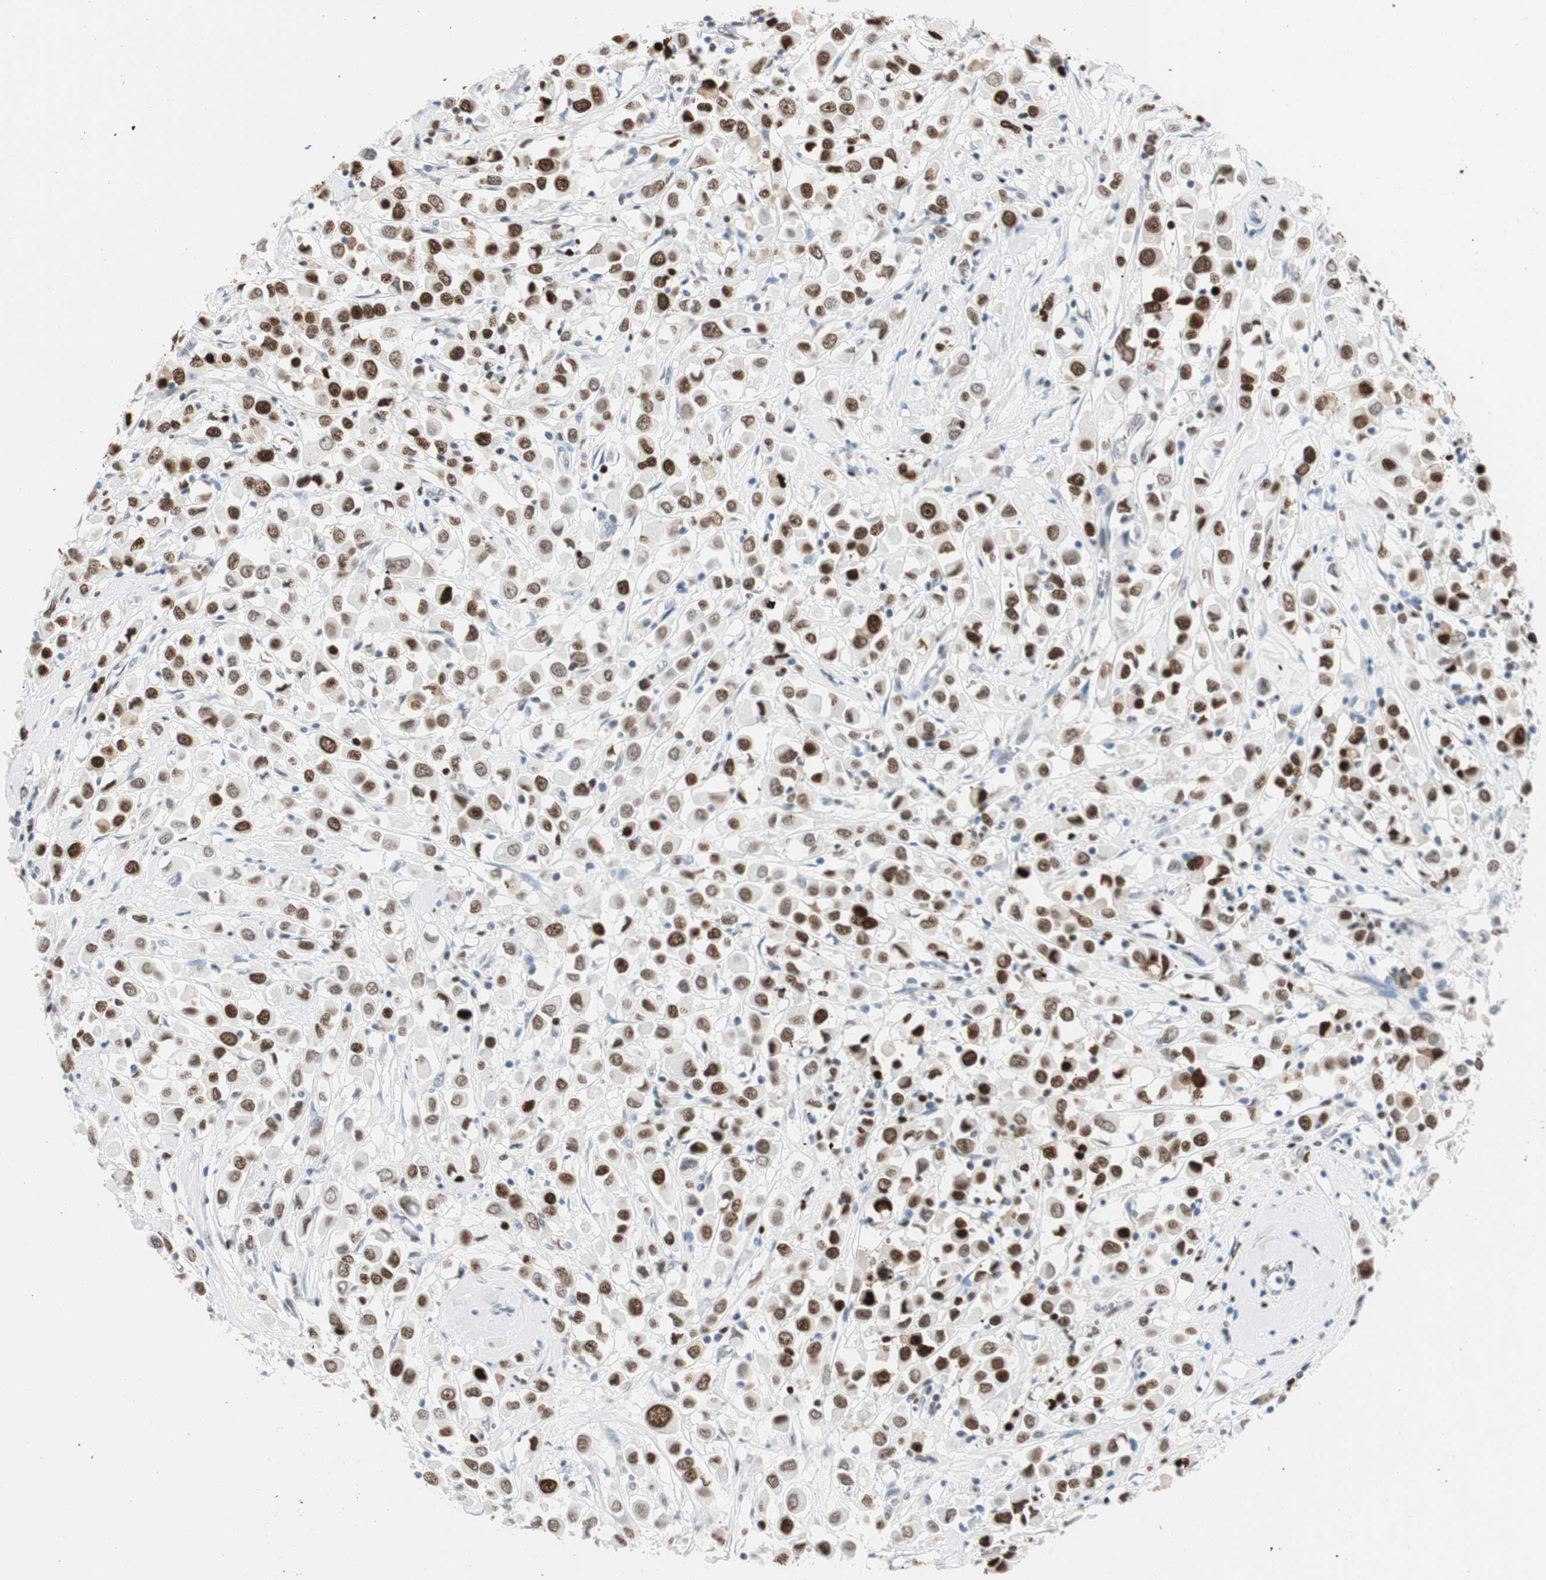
{"staining": {"intensity": "moderate", "quantity": "25%-75%", "location": "nuclear"}, "tissue": "breast cancer", "cell_type": "Tumor cells", "image_type": "cancer", "snomed": [{"axis": "morphology", "description": "Duct carcinoma"}, {"axis": "topography", "description": "Breast"}], "caption": "Immunohistochemical staining of infiltrating ductal carcinoma (breast) reveals medium levels of moderate nuclear staining in approximately 25%-75% of tumor cells.", "gene": "EZH2", "patient": {"sex": "female", "age": 61}}